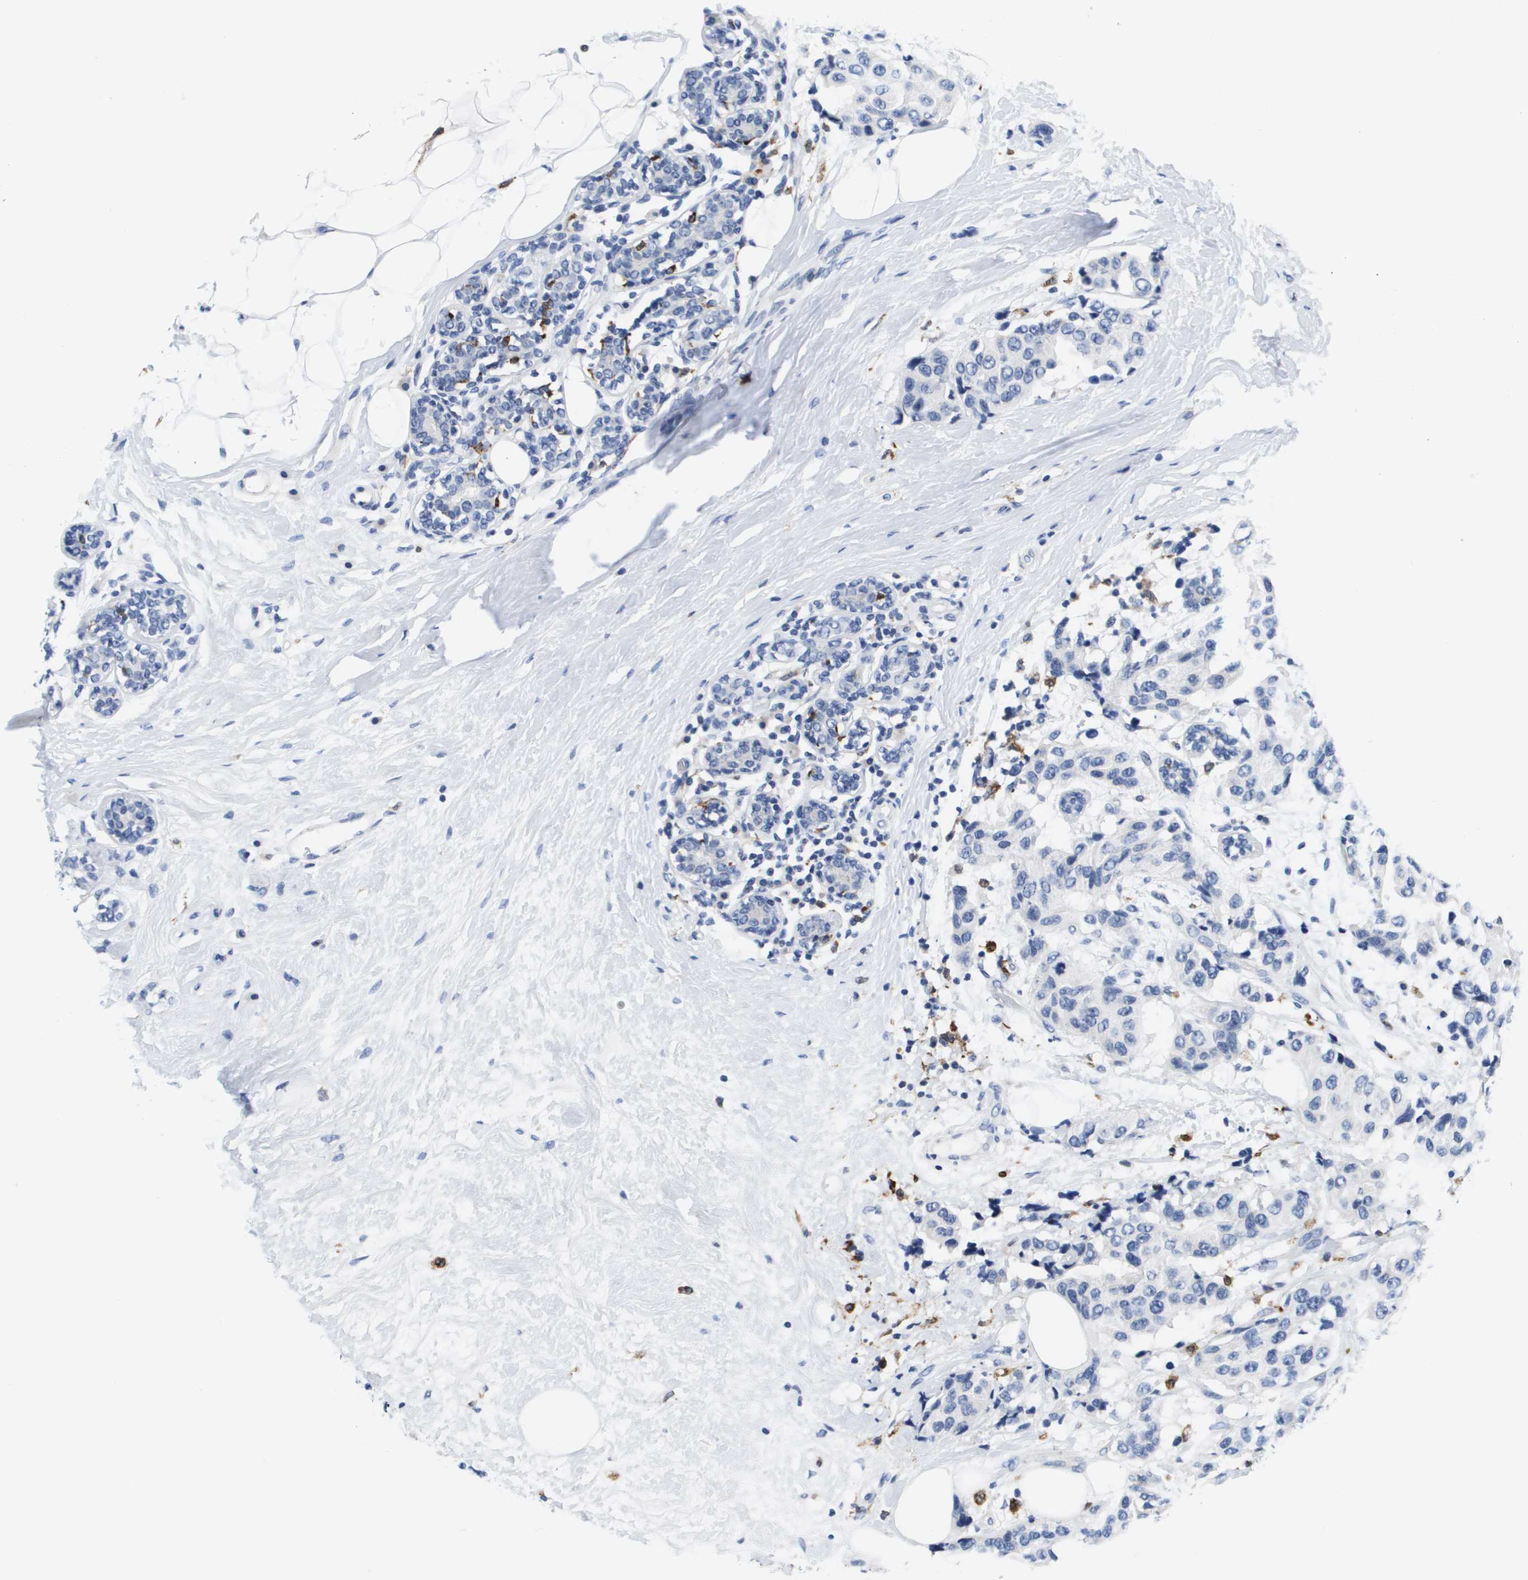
{"staining": {"intensity": "negative", "quantity": "none", "location": "none"}, "tissue": "breast cancer", "cell_type": "Tumor cells", "image_type": "cancer", "snomed": [{"axis": "morphology", "description": "Normal tissue, NOS"}, {"axis": "morphology", "description": "Duct carcinoma"}, {"axis": "topography", "description": "Breast"}], "caption": "Breast cancer stained for a protein using immunohistochemistry (IHC) demonstrates no expression tumor cells.", "gene": "HMOX1", "patient": {"sex": "female", "age": 39}}